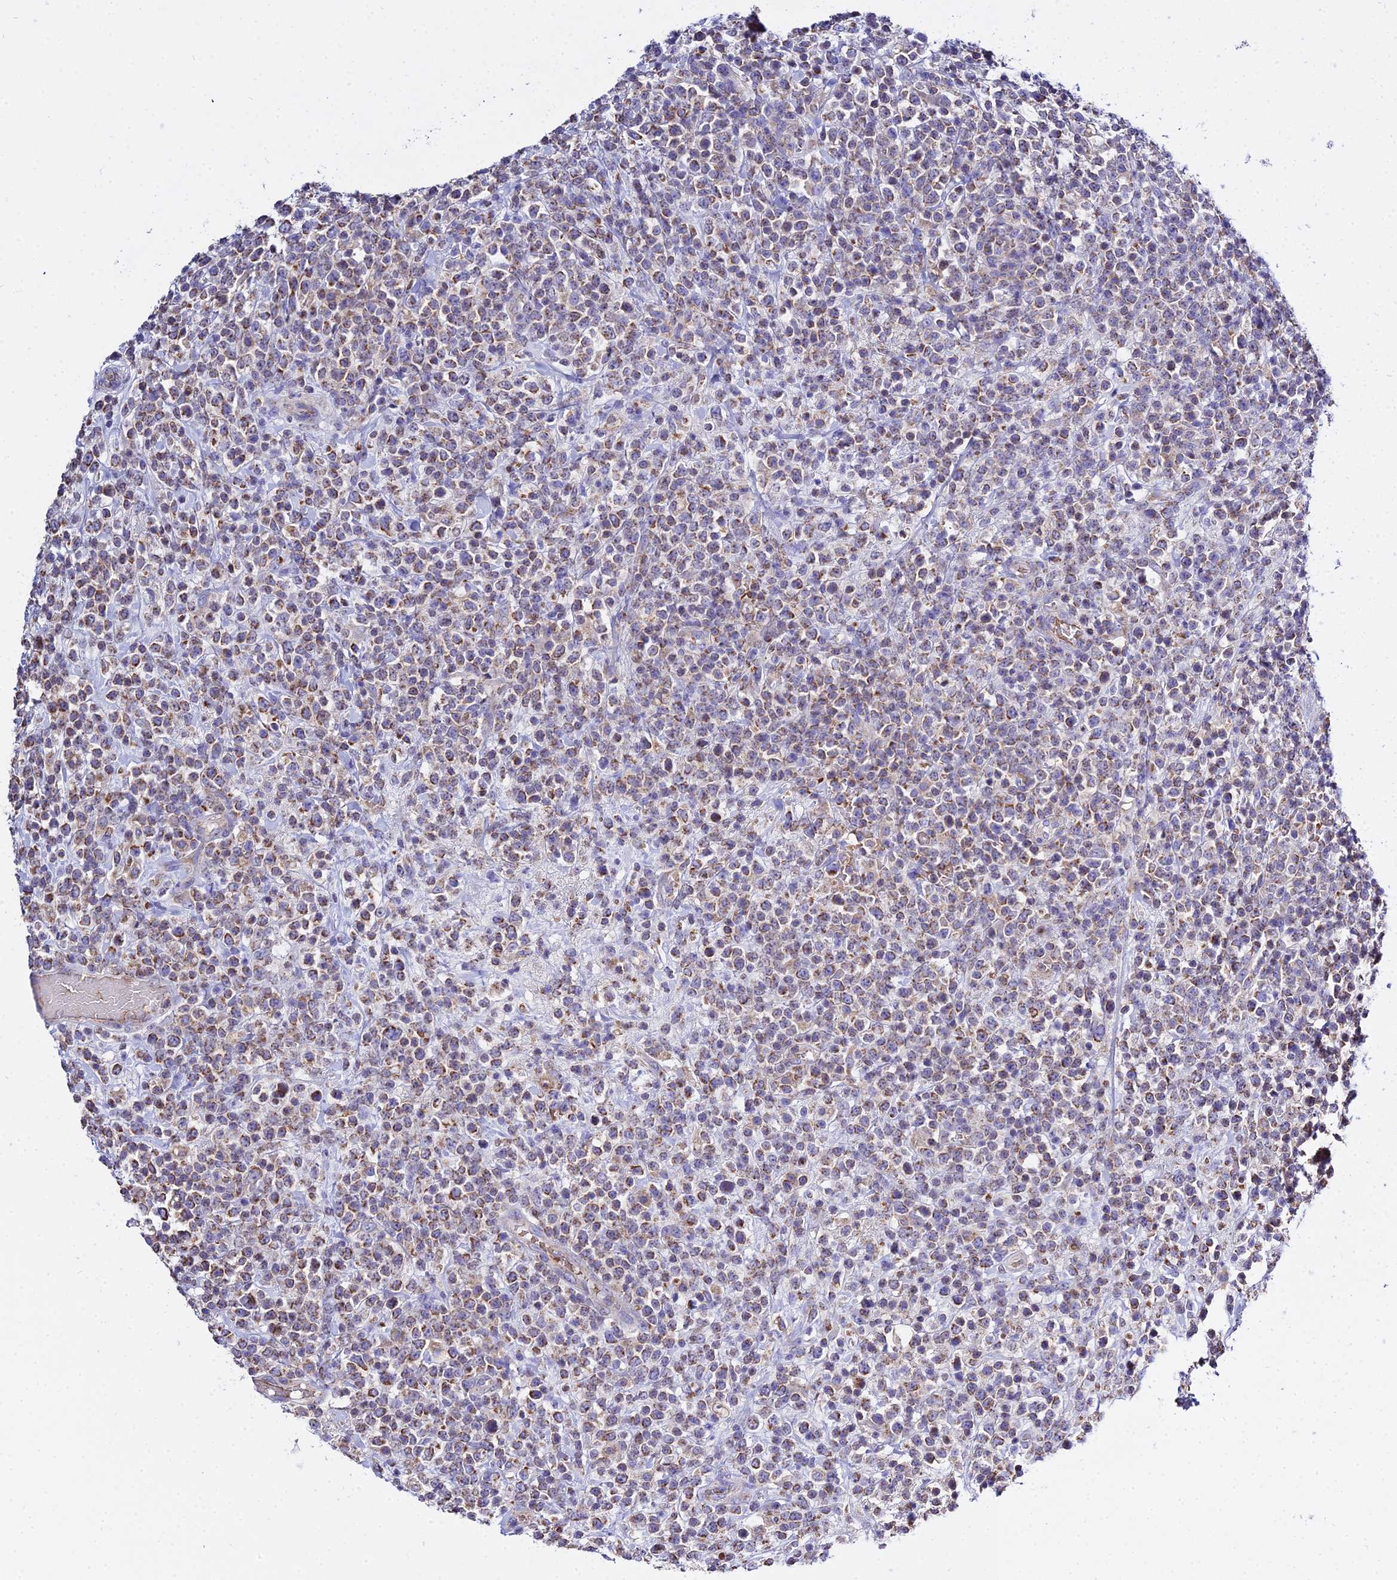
{"staining": {"intensity": "moderate", "quantity": "25%-75%", "location": "cytoplasmic/membranous"}, "tissue": "lymphoma", "cell_type": "Tumor cells", "image_type": "cancer", "snomed": [{"axis": "morphology", "description": "Malignant lymphoma, non-Hodgkin's type, High grade"}, {"axis": "topography", "description": "Colon"}], "caption": "Protein staining of high-grade malignant lymphoma, non-Hodgkin's type tissue shows moderate cytoplasmic/membranous positivity in about 25%-75% of tumor cells.", "gene": "TYW5", "patient": {"sex": "female", "age": 53}}